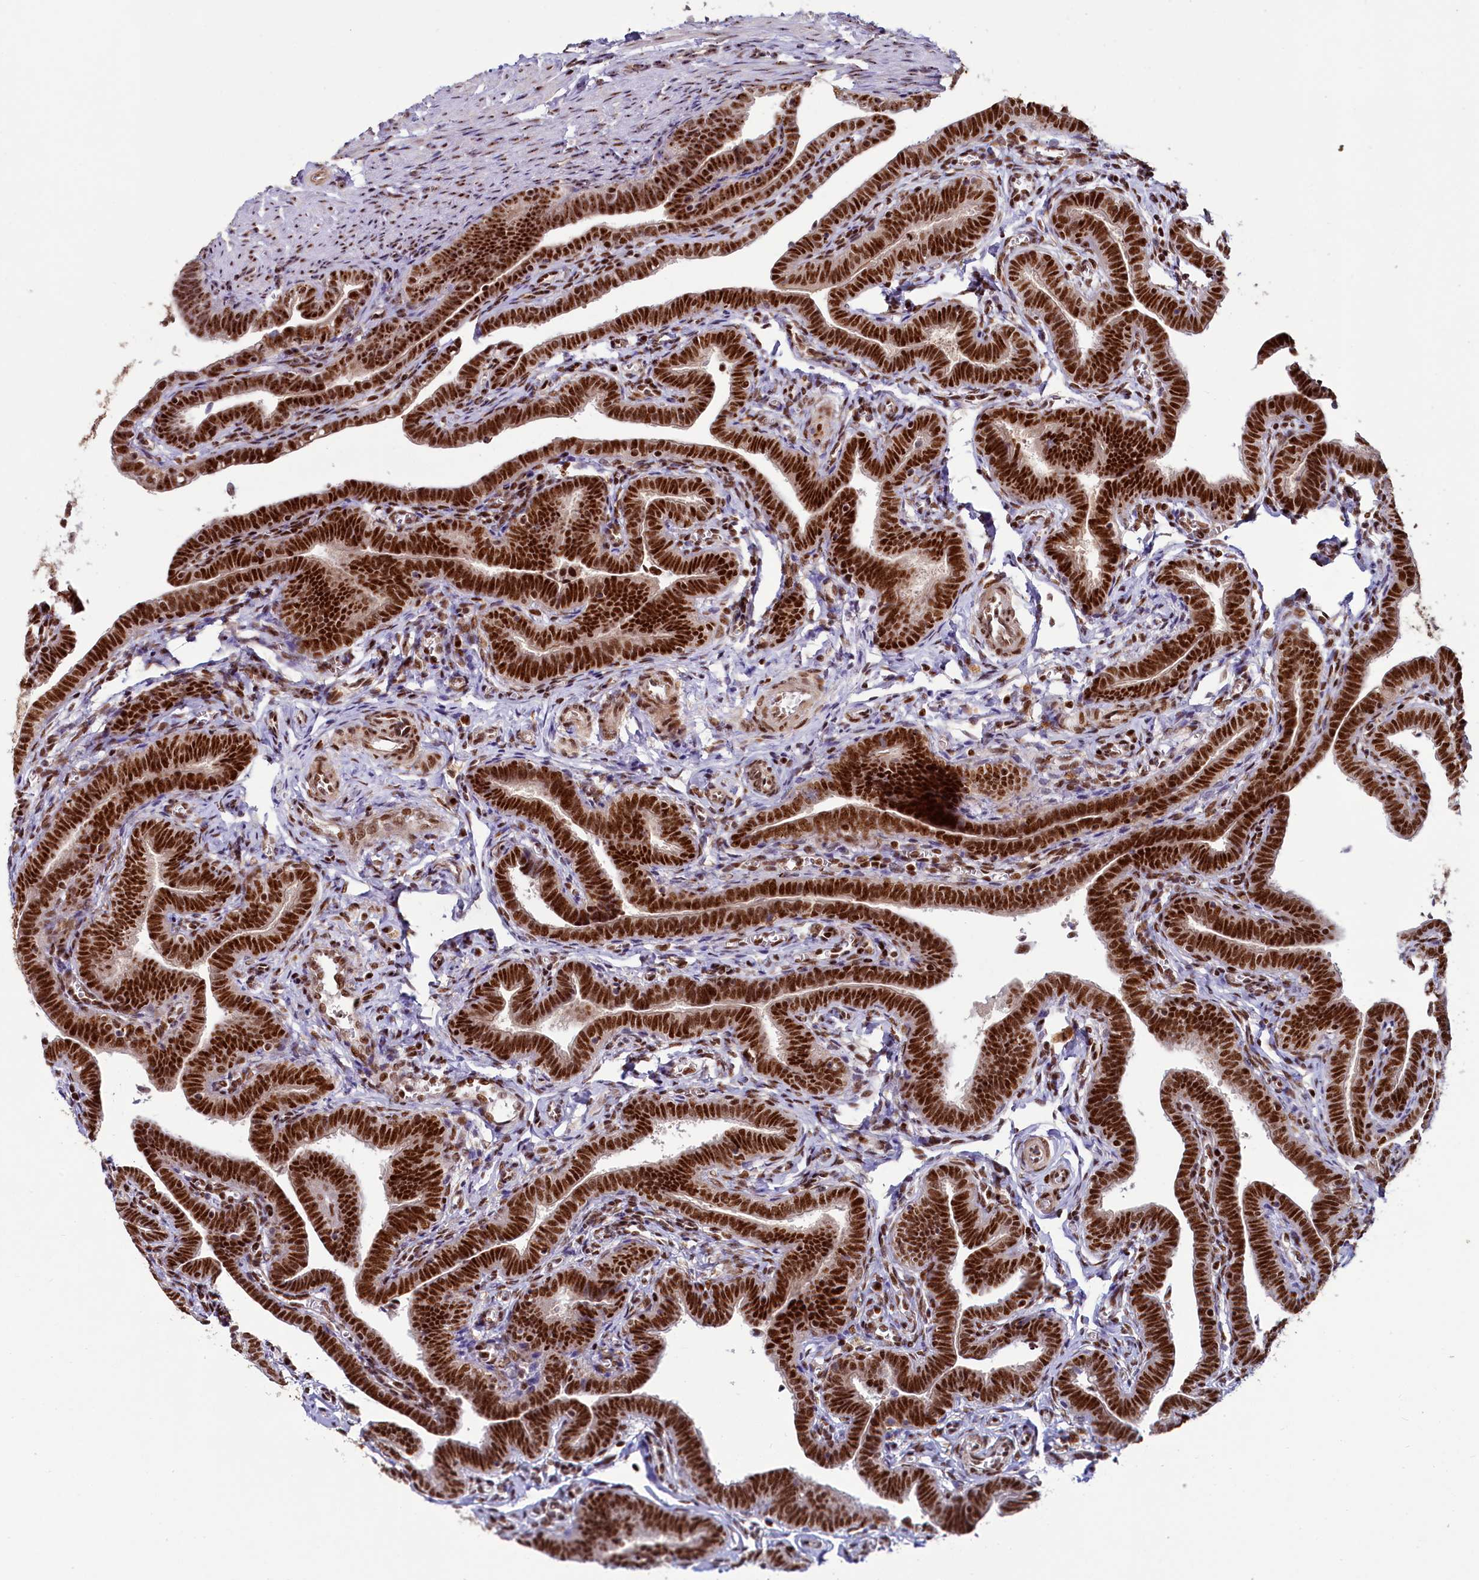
{"staining": {"intensity": "strong", "quantity": ">75%", "location": "nuclear"}, "tissue": "fallopian tube", "cell_type": "Glandular cells", "image_type": "normal", "snomed": [{"axis": "morphology", "description": "Normal tissue, NOS"}, {"axis": "topography", "description": "Fallopian tube"}], "caption": "There is high levels of strong nuclear positivity in glandular cells of benign fallopian tube, as demonstrated by immunohistochemical staining (brown color).", "gene": "TCOF1", "patient": {"sex": "female", "age": 36}}